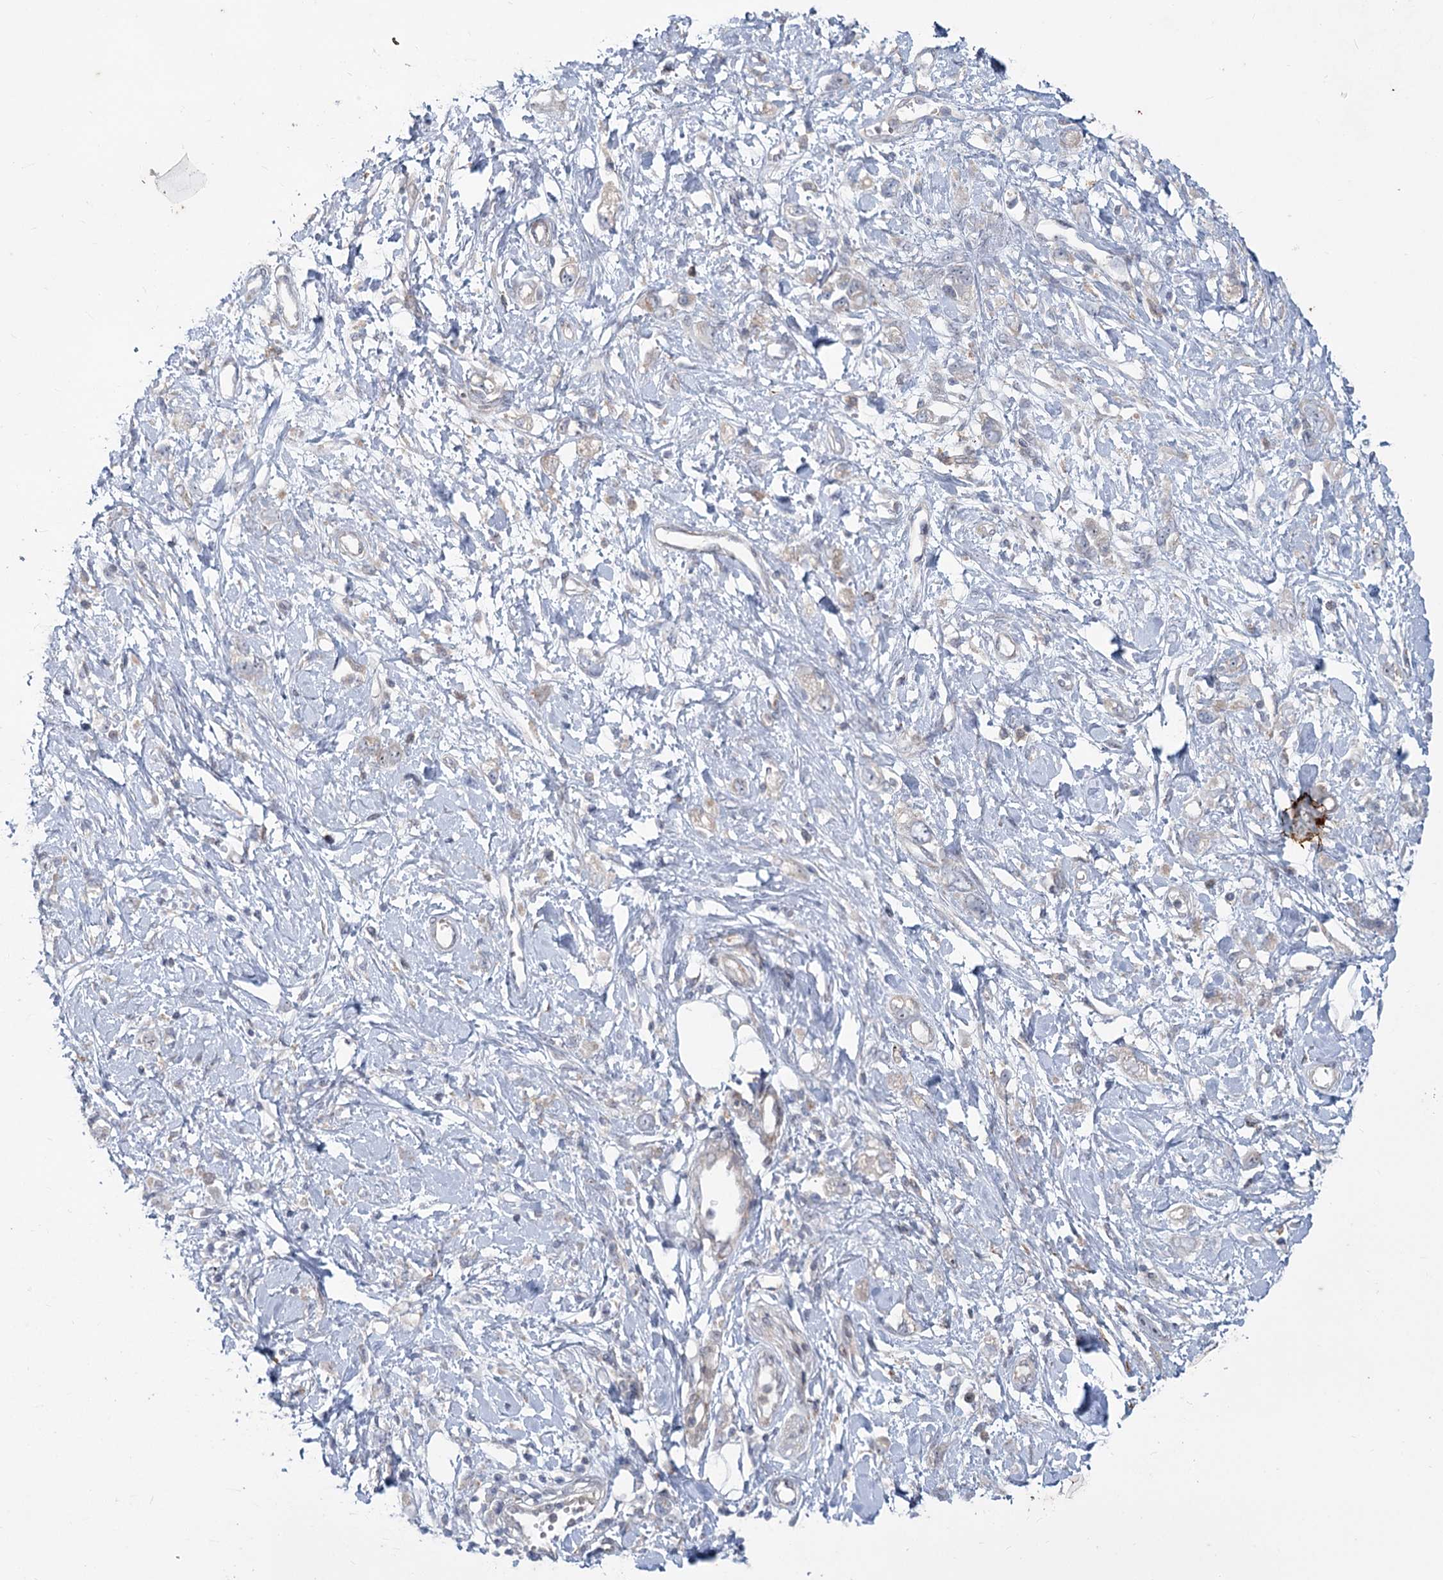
{"staining": {"intensity": "negative", "quantity": "none", "location": "none"}, "tissue": "stomach cancer", "cell_type": "Tumor cells", "image_type": "cancer", "snomed": [{"axis": "morphology", "description": "Adenocarcinoma, NOS"}, {"axis": "topography", "description": "Stomach"}], "caption": "This is an immunohistochemistry micrograph of human adenocarcinoma (stomach). There is no staining in tumor cells.", "gene": "MTG1", "patient": {"sex": "female", "age": 76}}